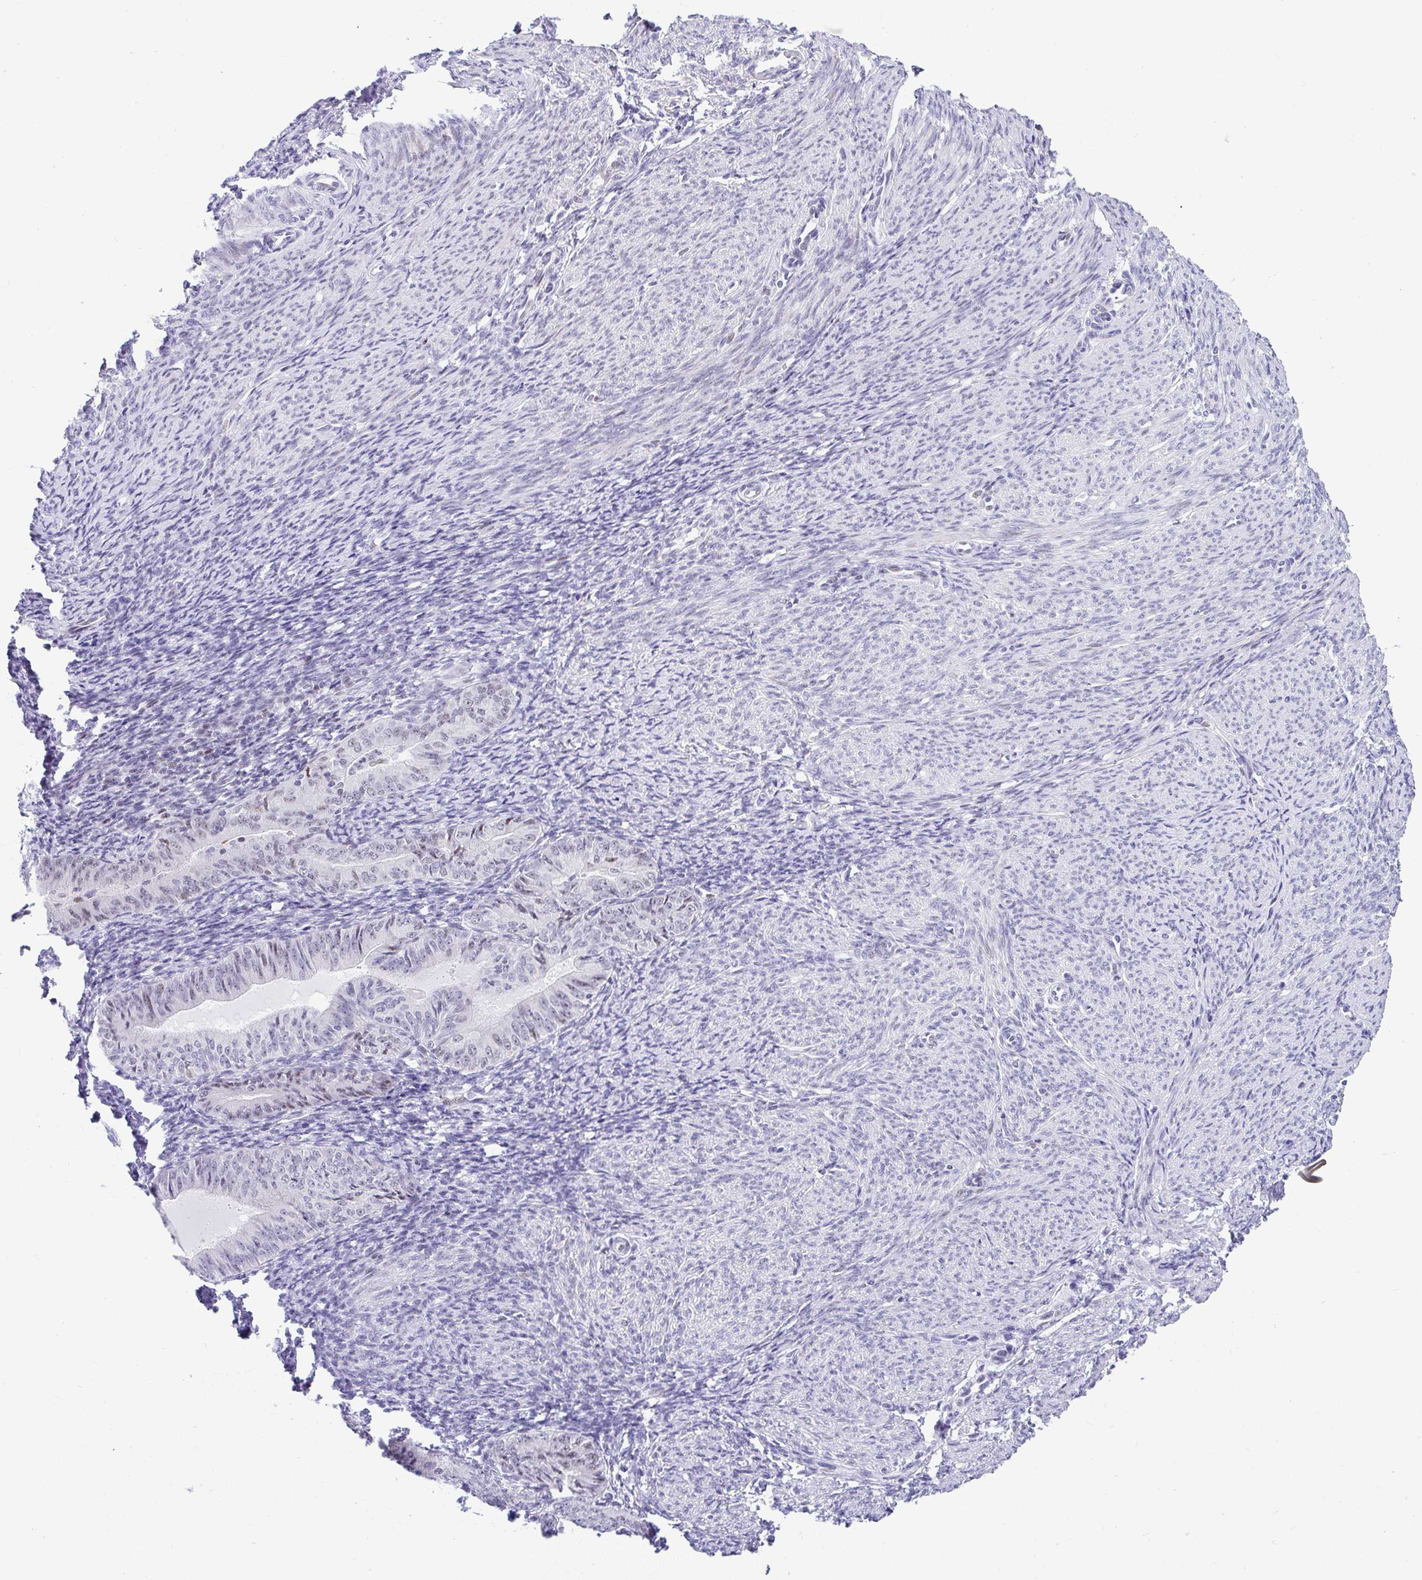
{"staining": {"intensity": "moderate", "quantity": "<25%", "location": "nuclear"}, "tissue": "endometrial cancer", "cell_type": "Tumor cells", "image_type": "cancer", "snomed": [{"axis": "morphology", "description": "Adenocarcinoma, NOS"}, {"axis": "topography", "description": "Endometrium"}], "caption": "Human endometrial cancer stained with a brown dye displays moderate nuclear positive expression in about <25% of tumor cells.", "gene": "NR1D2", "patient": {"sex": "female", "age": 57}}